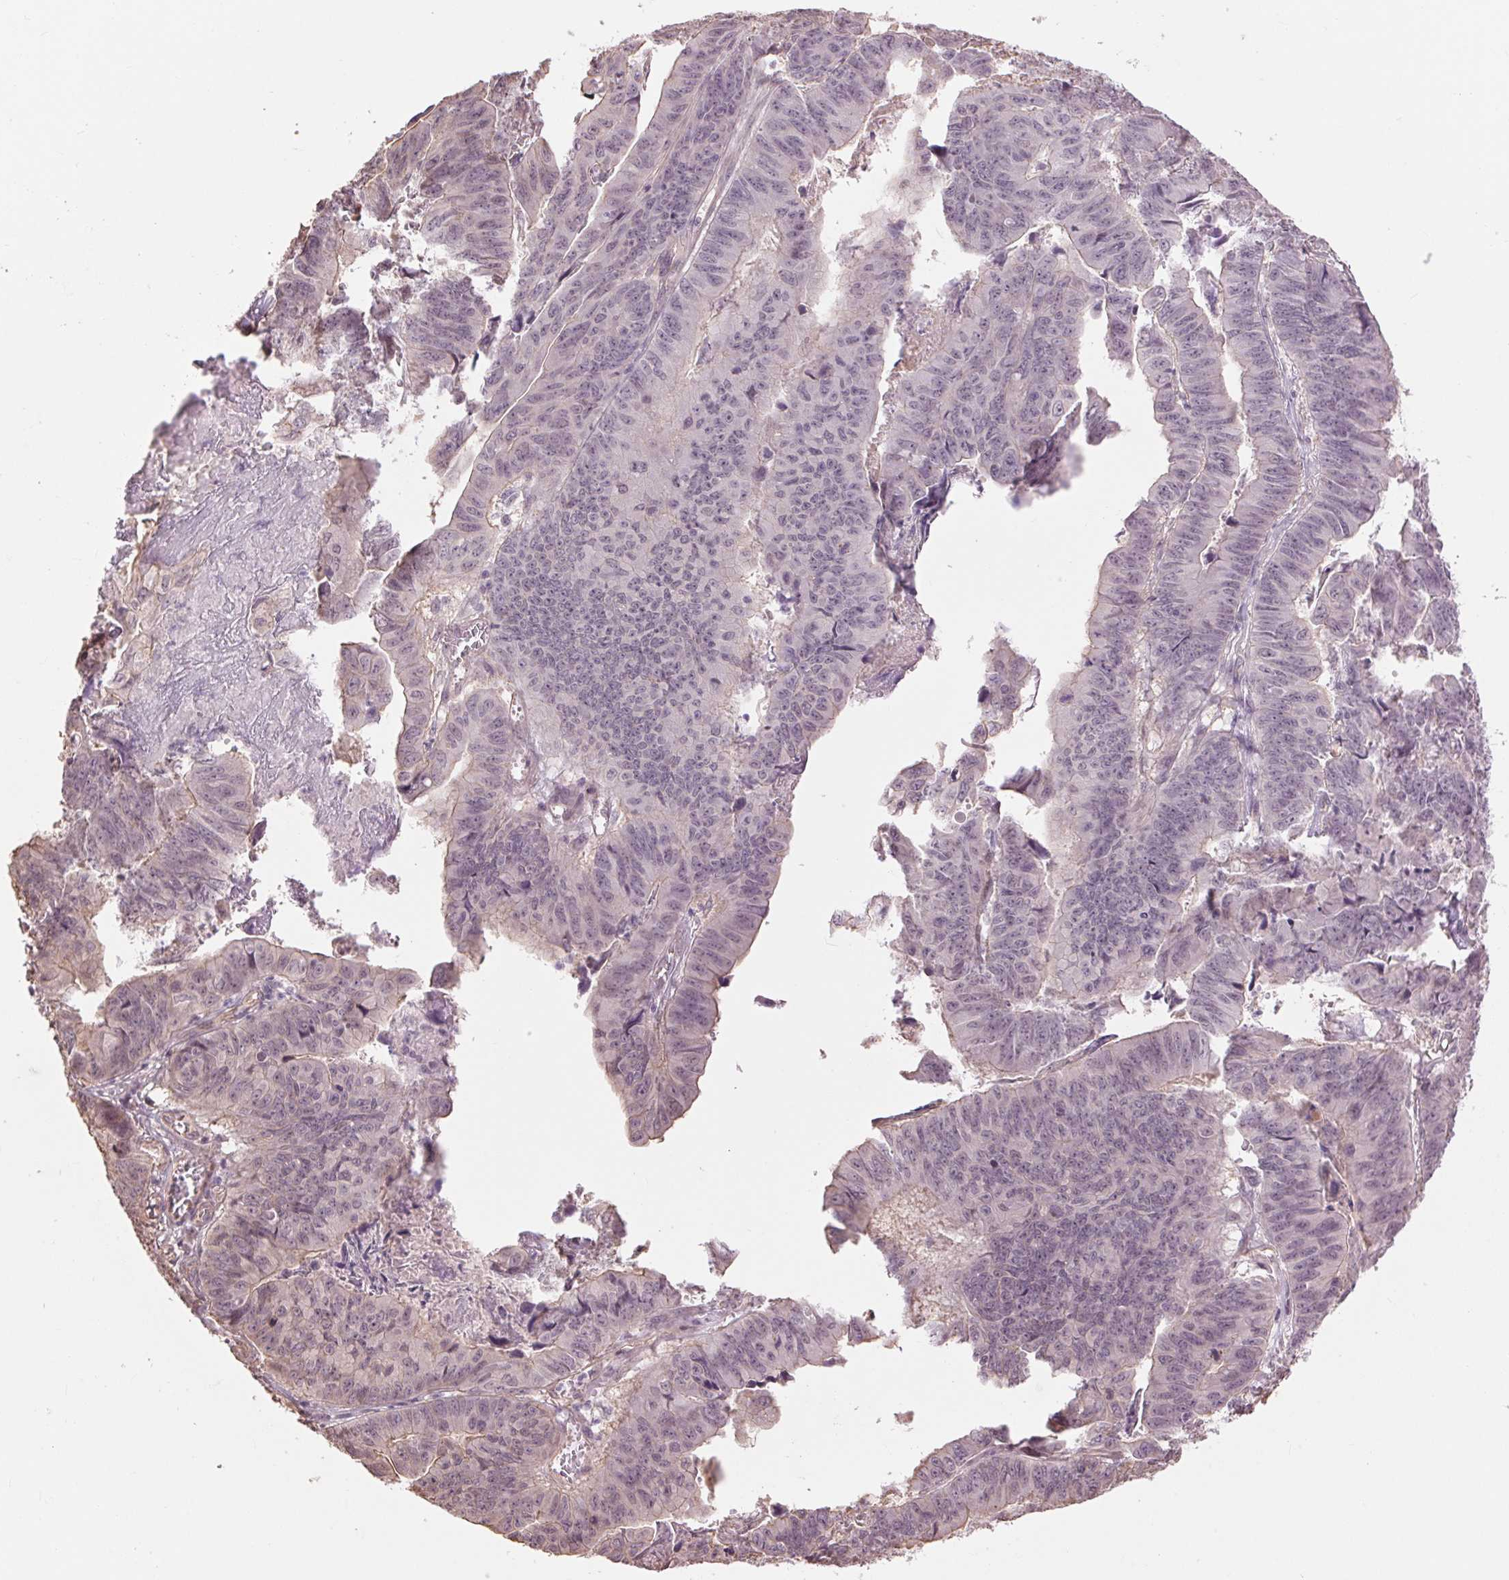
{"staining": {"intensity": "negative", "quantity": "none", "location": "none"}, "tissue": "stomach cancer", "cell_type": "Tumor cells", "image_type": "cancer", "snomed": [{"axis": "morphology", "description": "Adenocarcinoma, NOS"}, {"axis": "topography", "description": "Stomach, lower"}], "caption": "The image exhibits no significant expression in tumor cells of adenocarcinoma (stomach).", "gene": "PALM", "patient": {"sex": "male", "age": 77}}